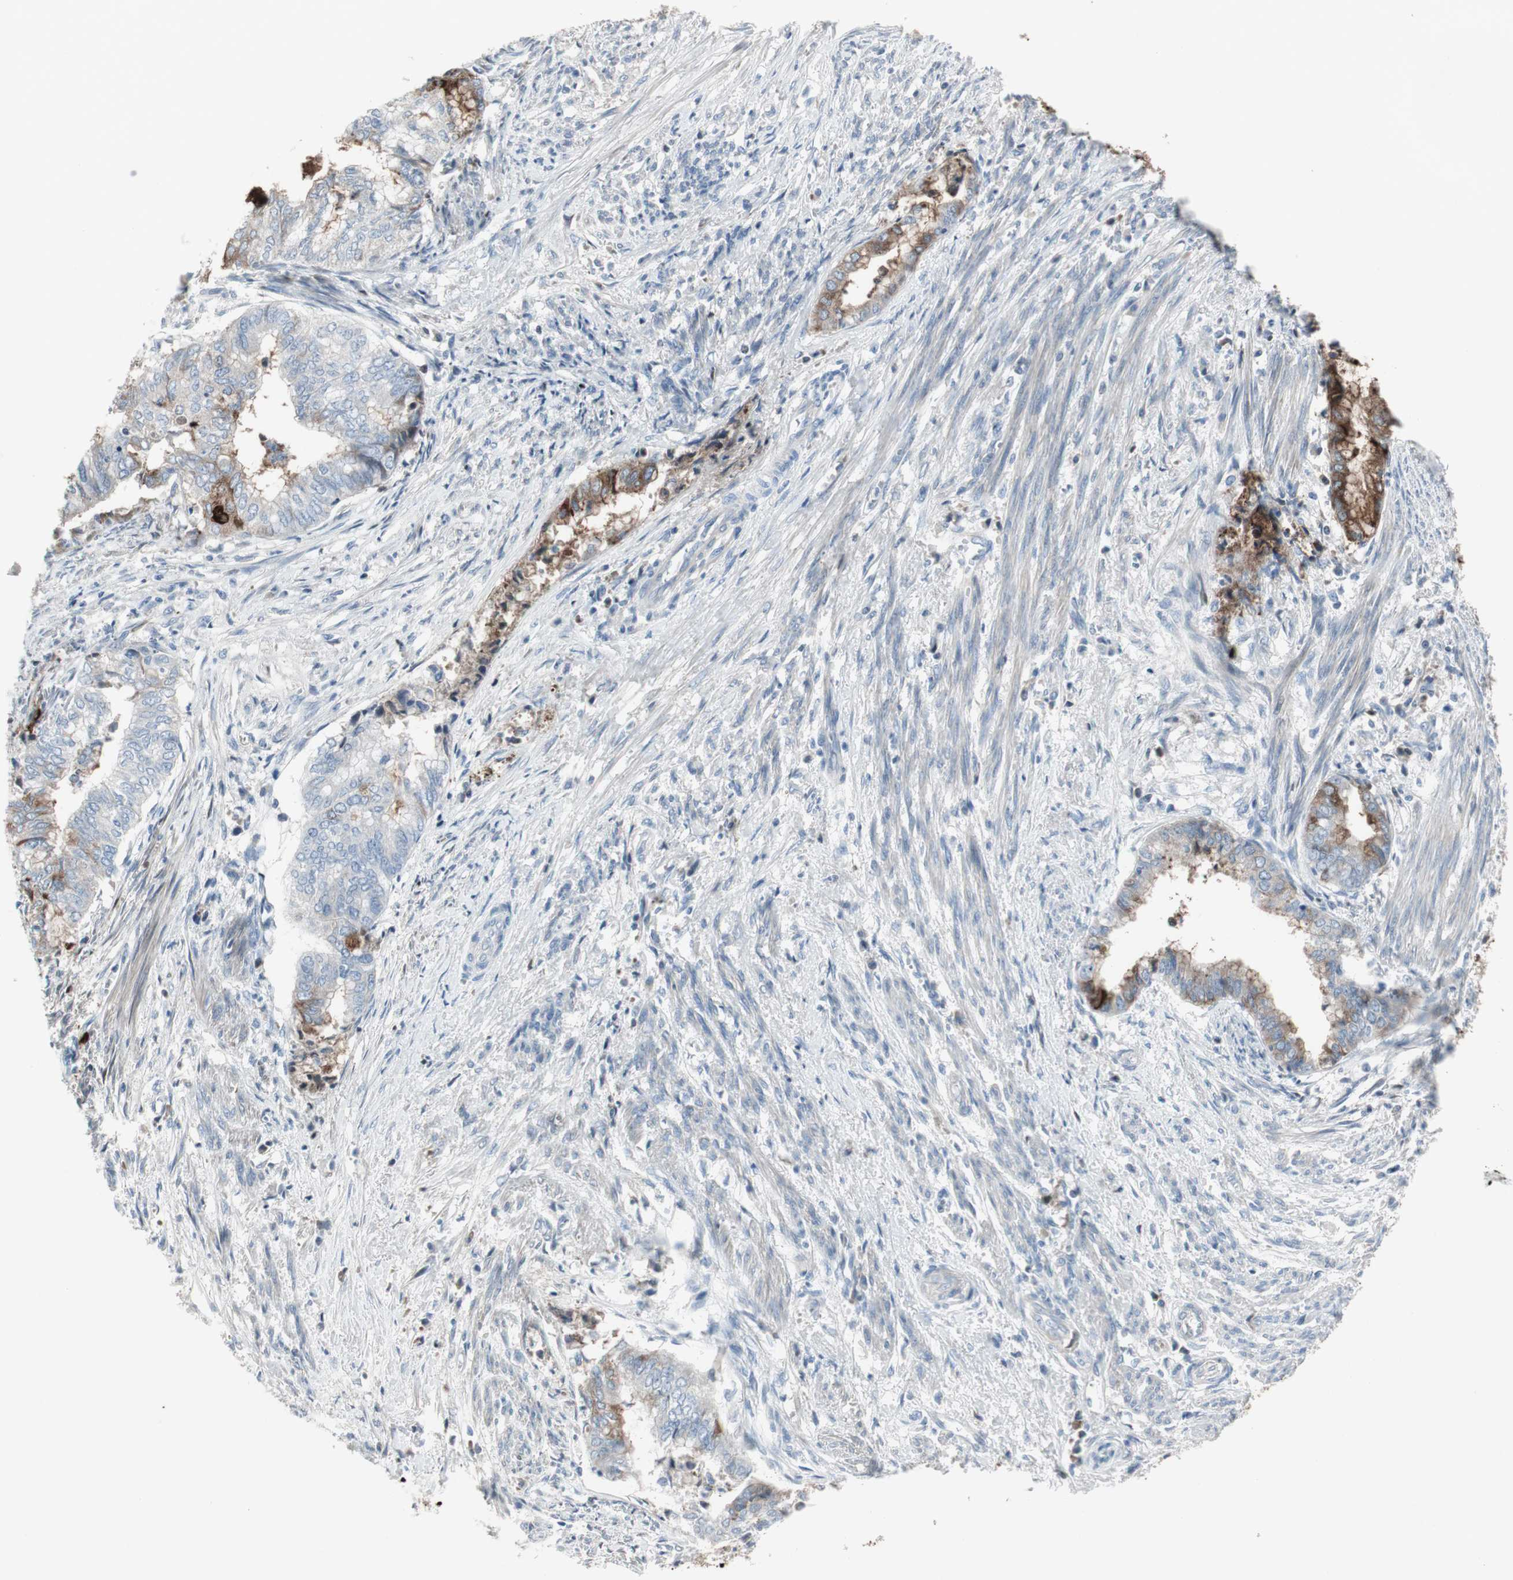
{"staining": {"intensity": "strong", "quantity": "<25%", "location": "cytoplasmic/membranous"}, "tissue": "endometrial cancer", "cell_type": "Tumor cells", "image_type": "cancer", "snomed": [{"axis": "morphology", "description": "Necrosis, NOS"}, {"axis": "morphology", "description": "Adenocarcinoma, NOS"}, {"axis": "topography", "description": "Endometrium"}], "caption": "A histopathology image showing strong cytoplasmic/membranous expression in approximately <25% of tumor cells in endometrial cancer (adenocarcinoma), as visualized by brown immunohistochemical staining.", "gene": "PIGR", "patient": {"sex": "female", "age": 79}}